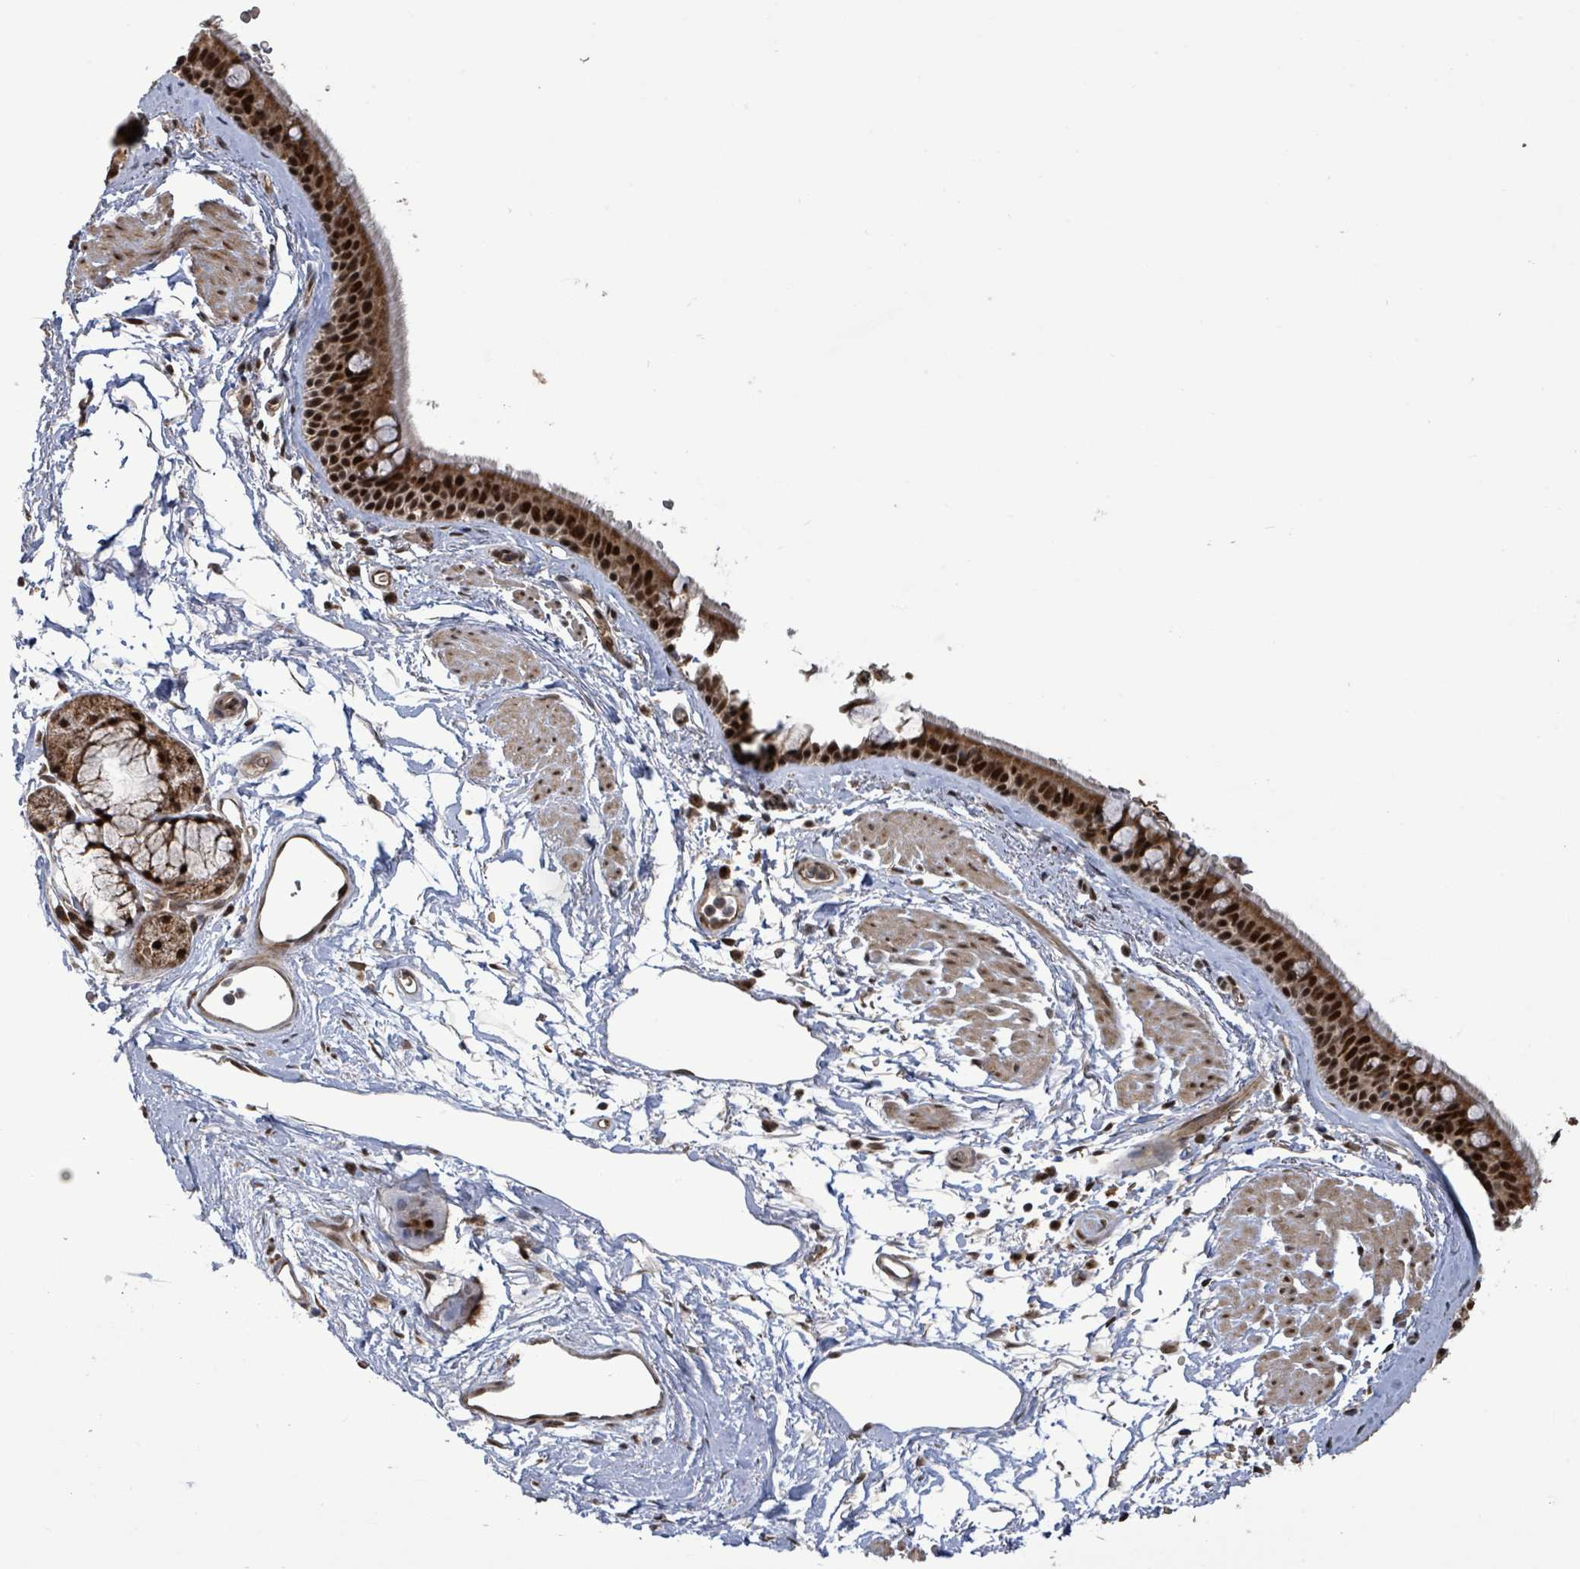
{"staining": {"intensity": "strong", "quantity": ">75%", "location": "cytoplasmic/membranous,nuclear"}, "tissue": "bronchus", "cell_type": "Respiratory epithelial cells", "image_type": "normal", "snomed": [{"axis": "morphology", "description": "Normal tissue, NOS"}, {"axis": "topography", "description": "Lymph node"}, {"axis": "topography", "description": "Cartilage tissue"}, {"axis": "topography", "description": "Bronchus"}], "caption": "Immunohistochemistry (IHC) histopathology image of normal bronchus stained for a protein (brown), which shows high levels of strong cytoplasmic/membranous,nuclear positivity in about >75% of respiratory epithelial cells.", "gene": "PATZ1", "patient": {"sex": "female", "age": 70}}